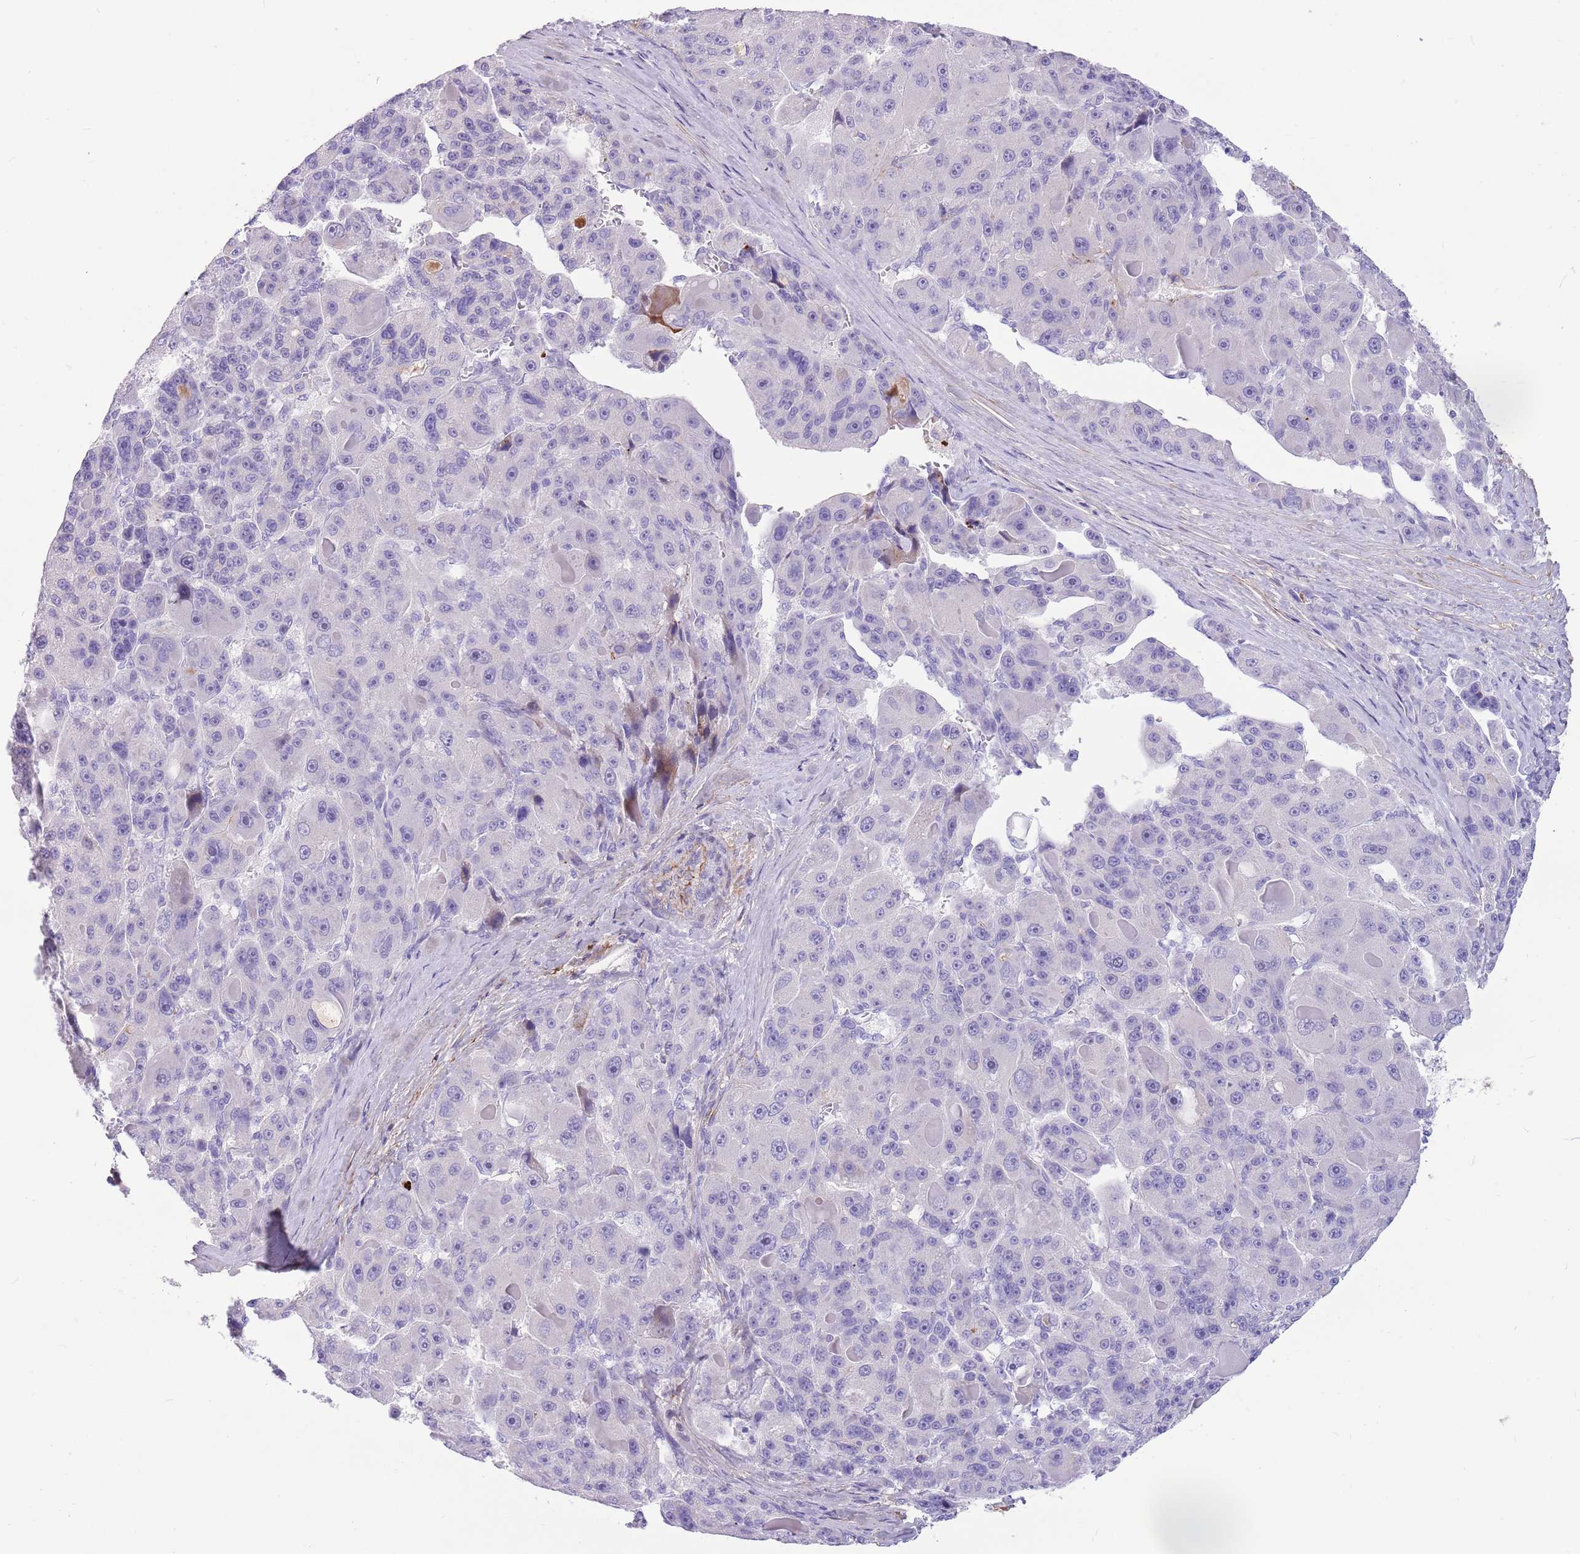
{"staining": {"intensity": "negative", "quantity": "none", "location": "none"}, "tissue": "liver cancer", "cell_type": "Tumor cells", "image_type": "cancer", "snomed": [{"axis": "morphology", "description": "Carcinoma, Hepatocellular, NOS"}, {"axis": "topography", "description": "Liver"}], "caption": "DAB immunohistochemical staining of hepatocellular carcinoma (liver) displays no significant positivity in tumor cells.", "gene": "LEPROTL1", "patient": {"sex": "male", "age": 76}}